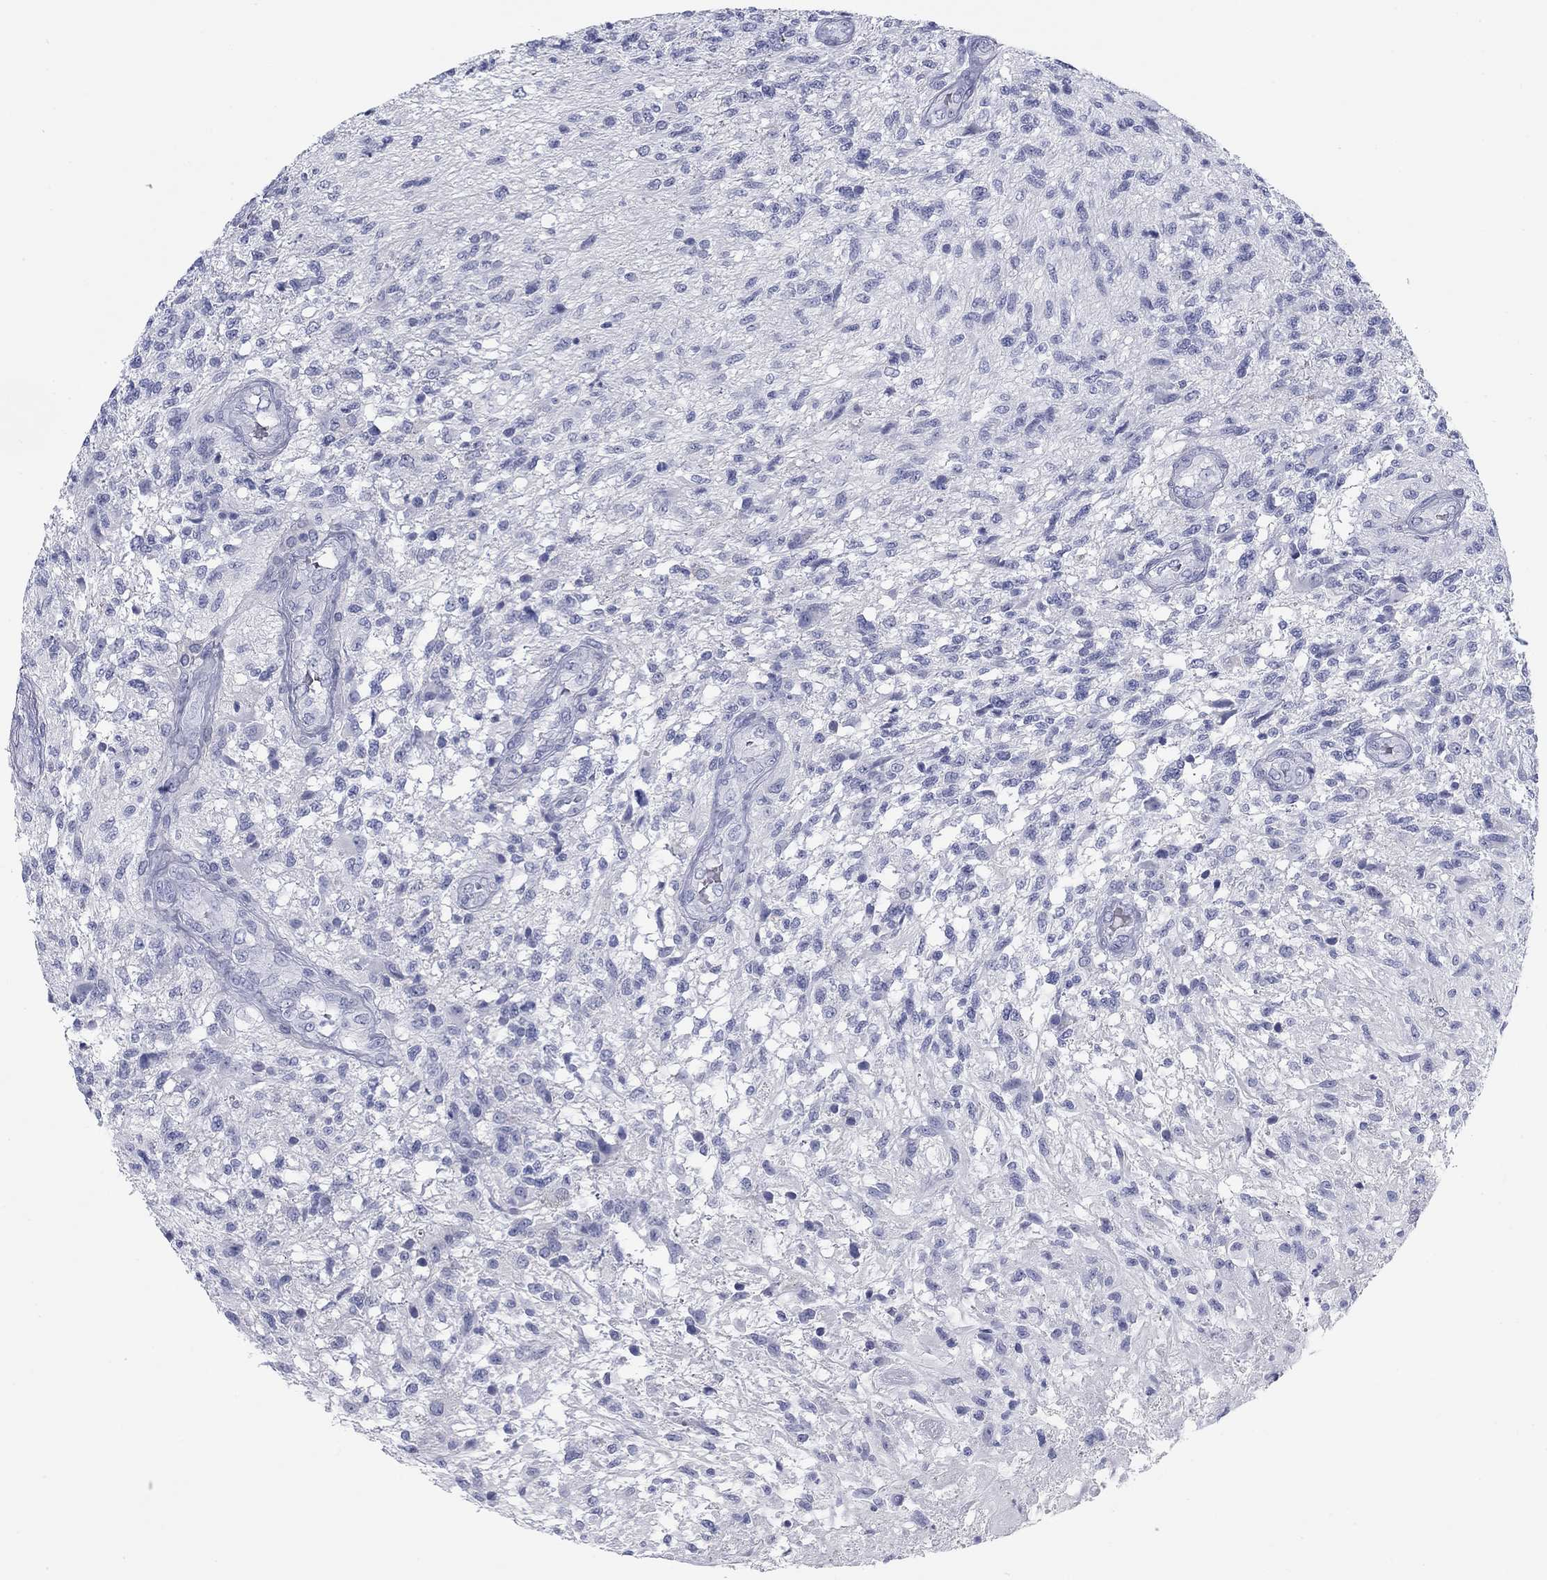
{"staining": {"intensity": "negative", "quantity": "none", "location": "none"}, "tissue": "glioma", "cell_type": "Tumor cells", "image_type": "cancer", "snomed": [{"axis": "morphology", "description": "Glioma, malignant, High grade"}, {"axis": "topography", "description": "Brain"}], "caption": "Immunohistochemical staining of high-grade glioma (malignant) displays no significant staining in tumor cells.", "gene": "CALB1", "patient": {"sex": "male", "age": 56}}